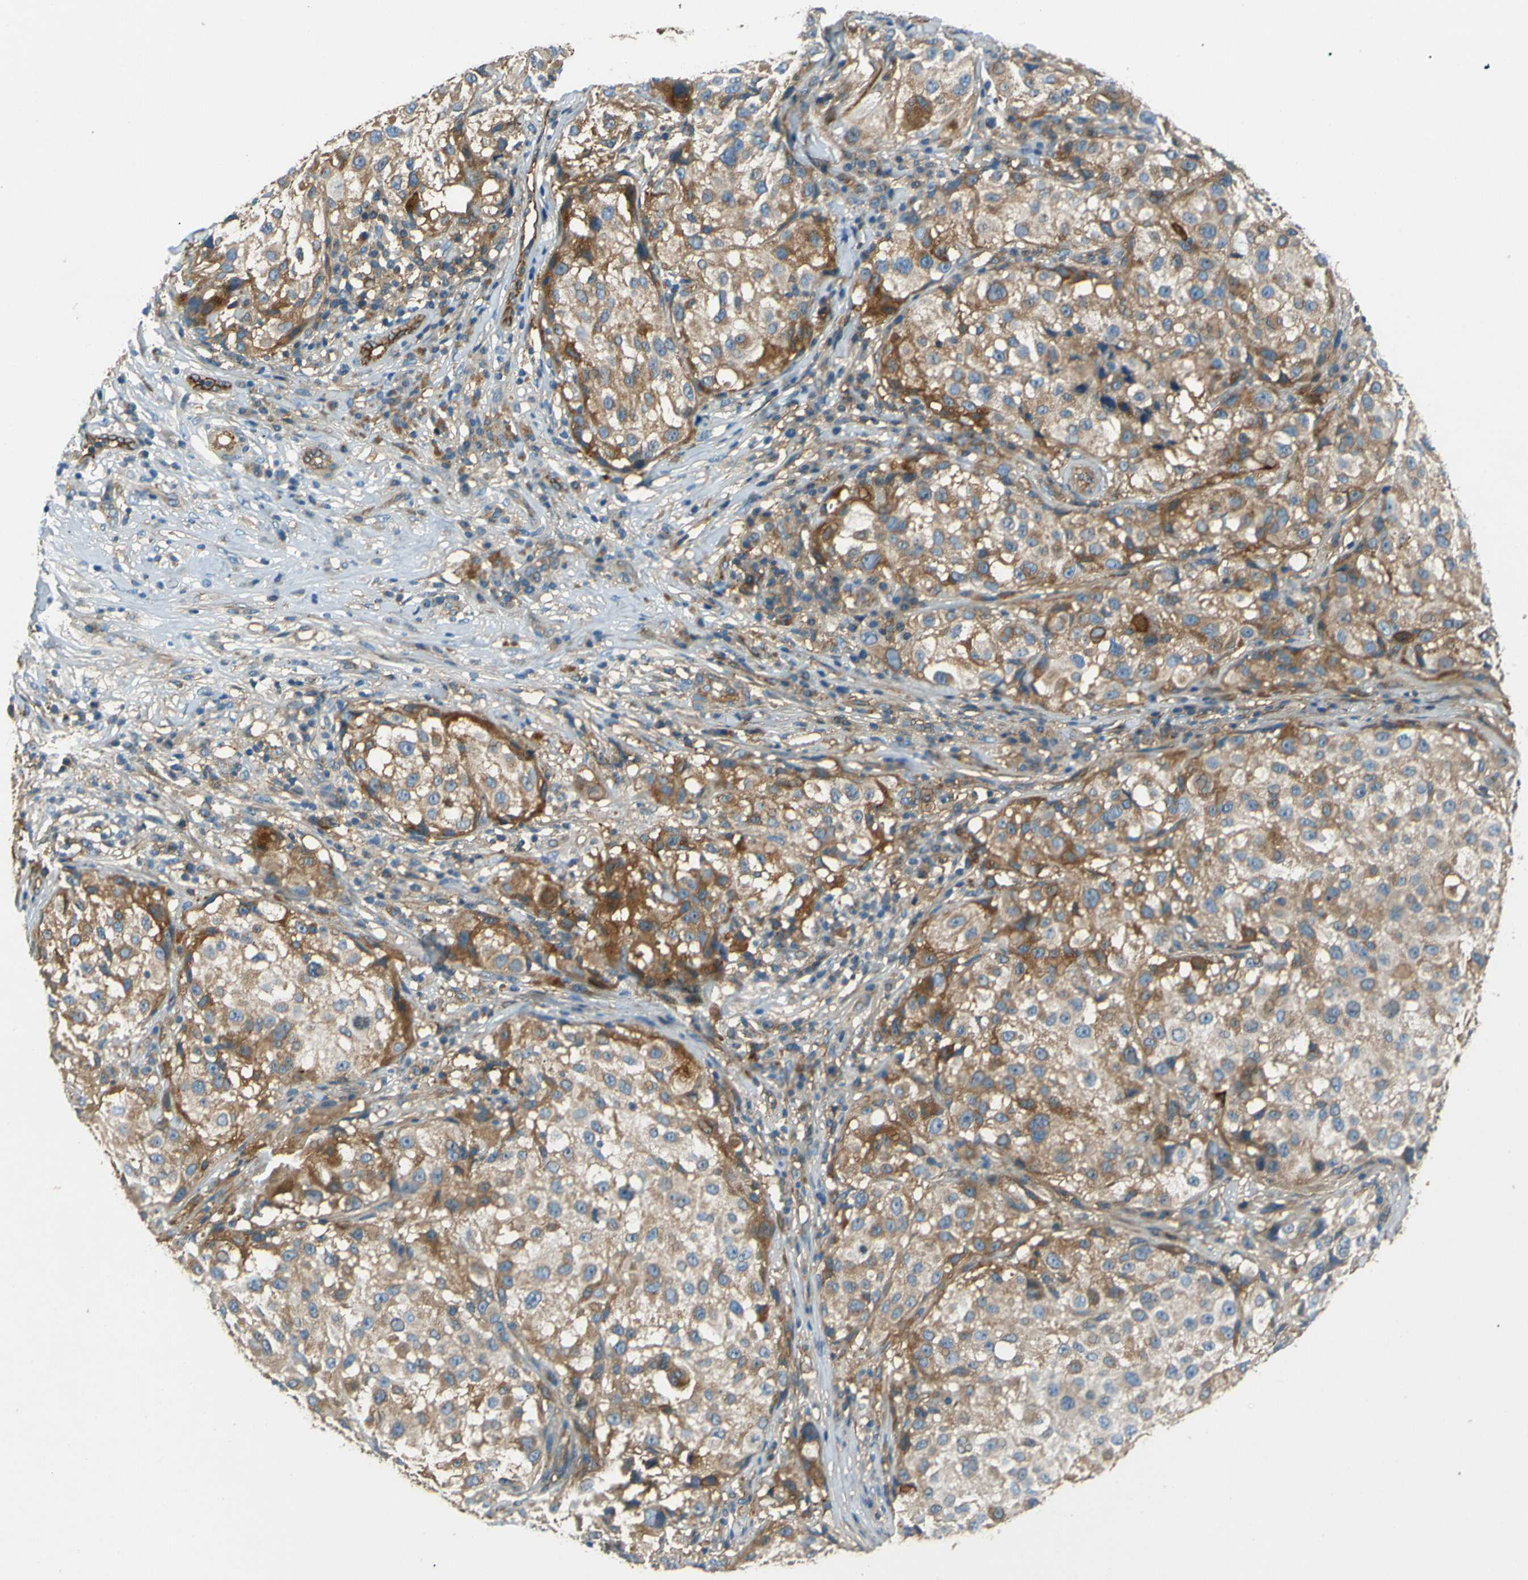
{"staining": {"intensity": "moderate", "quantity": "25%-75%", "location": "cytoplasmic/membranous"}, "tissue": "melanoma", "cell_type": "Tumor cells", "image_type": "cancer", "snomed": [{"axis": "morphology", "description": "Necrosis, NOS"}, {"axis": "morphology", "description": "Malignant melanoma, NOS"}, {"axis": "topography", "description": "Skin"}], "caption": "Brown immunohistochemical staining in malignant melanoma exhibits moderate cytoplasmic/membranous staining in about 25%-75% of tumor cells. (Stains: DAB in brown, nuclei in blue, Microscopy: brightfield microscopy at high magnification).", "gene": "ENTPD1", "patient": {"sex": "female", "age": 87}}